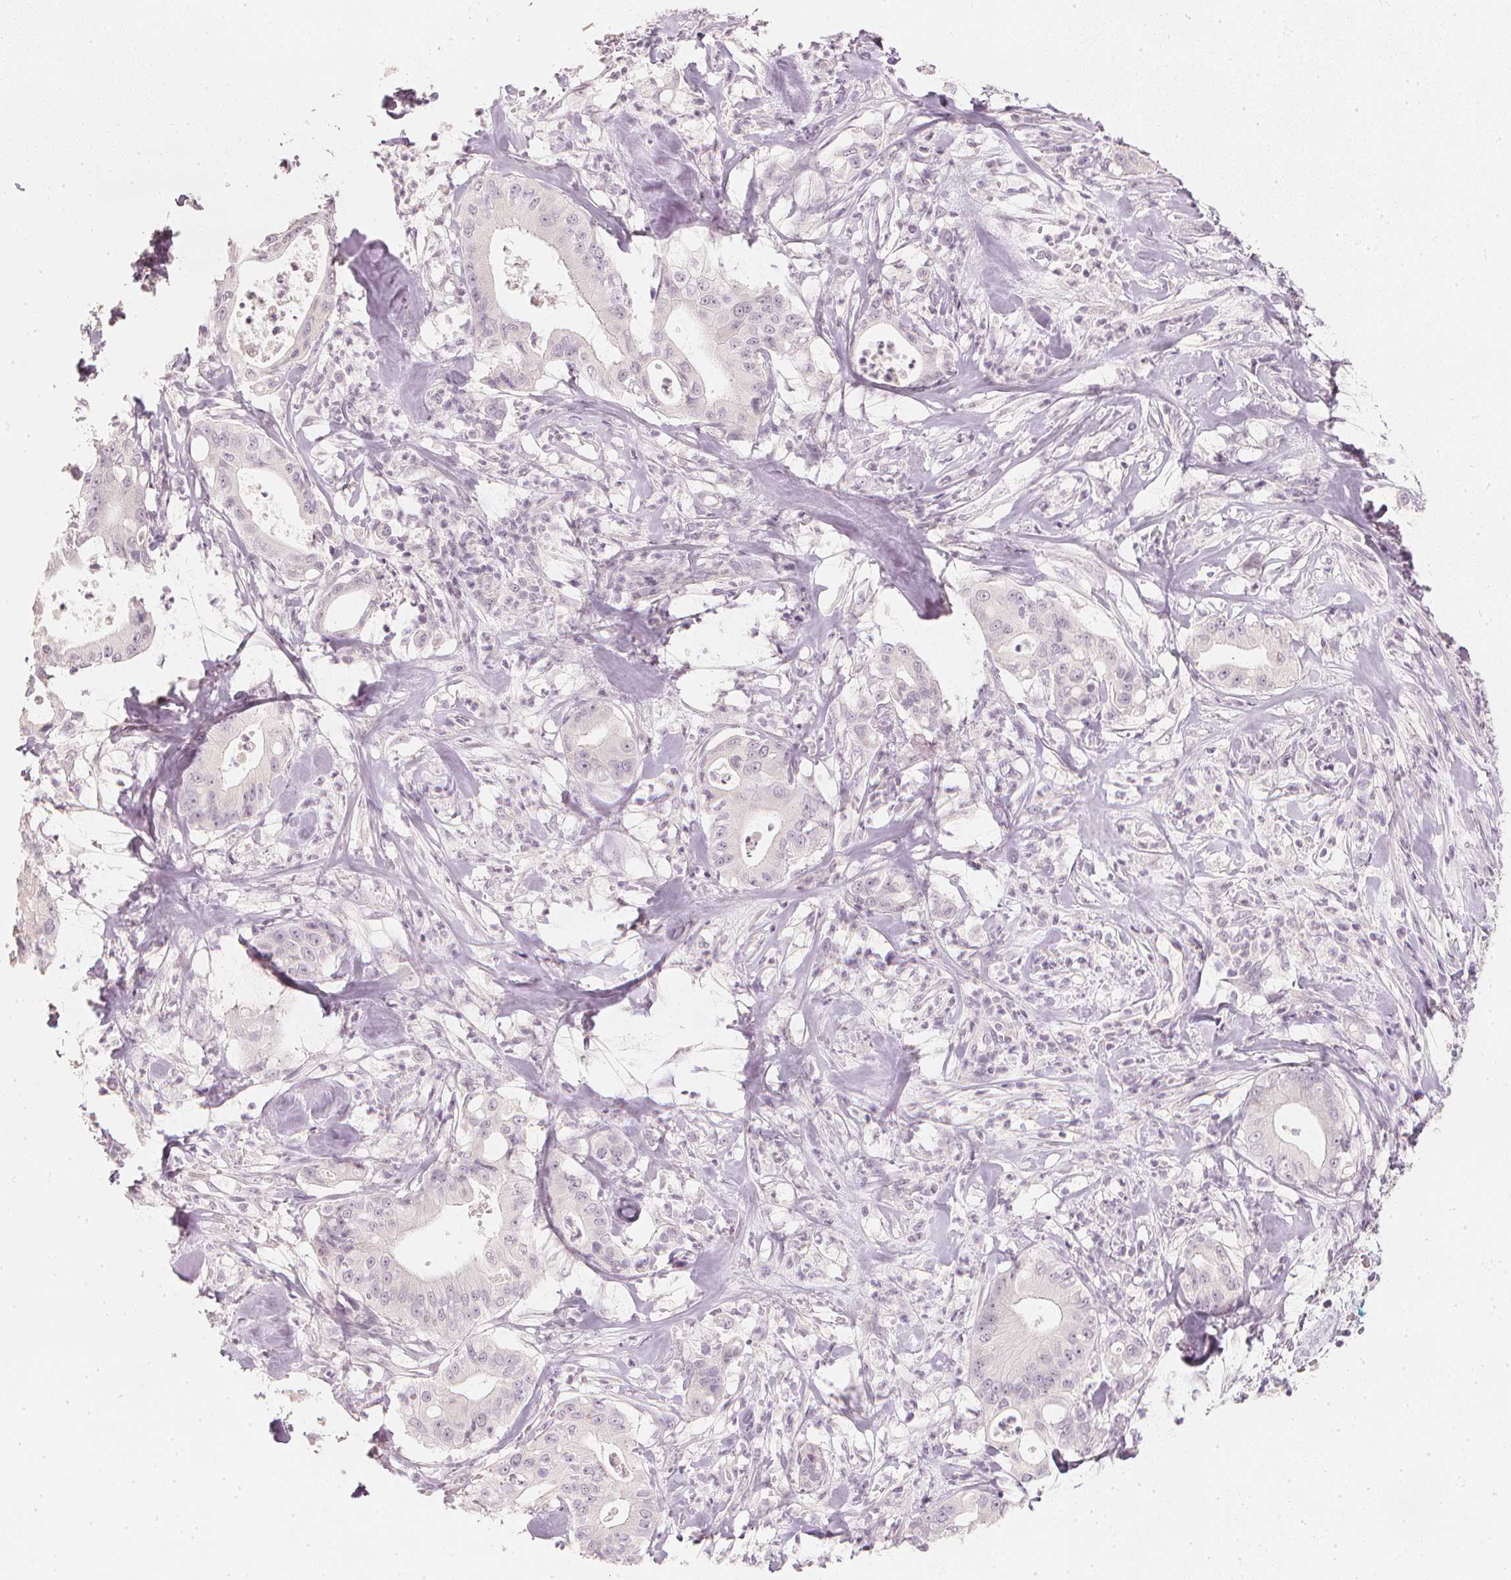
{"staining": {"intensity": "negative", "quantity": "none", "location": "none"}, "tissue": "pancreatic cancer", "cell_type": "Tumor cells", "image_type": "cancer", "snomed": [{"axis": "morphology", "description": "Adenocarcinoma, NOS"}, {"axis": "topography", "description": "Pancreas"}], "caption": "Adenocarcinoma (pancreatic) stained for a protein using immunohistochemistry (IHC) reveals no expression tumor cells.", "gene": "CALB1", "patient": {"sex": "male", "age": 71}}